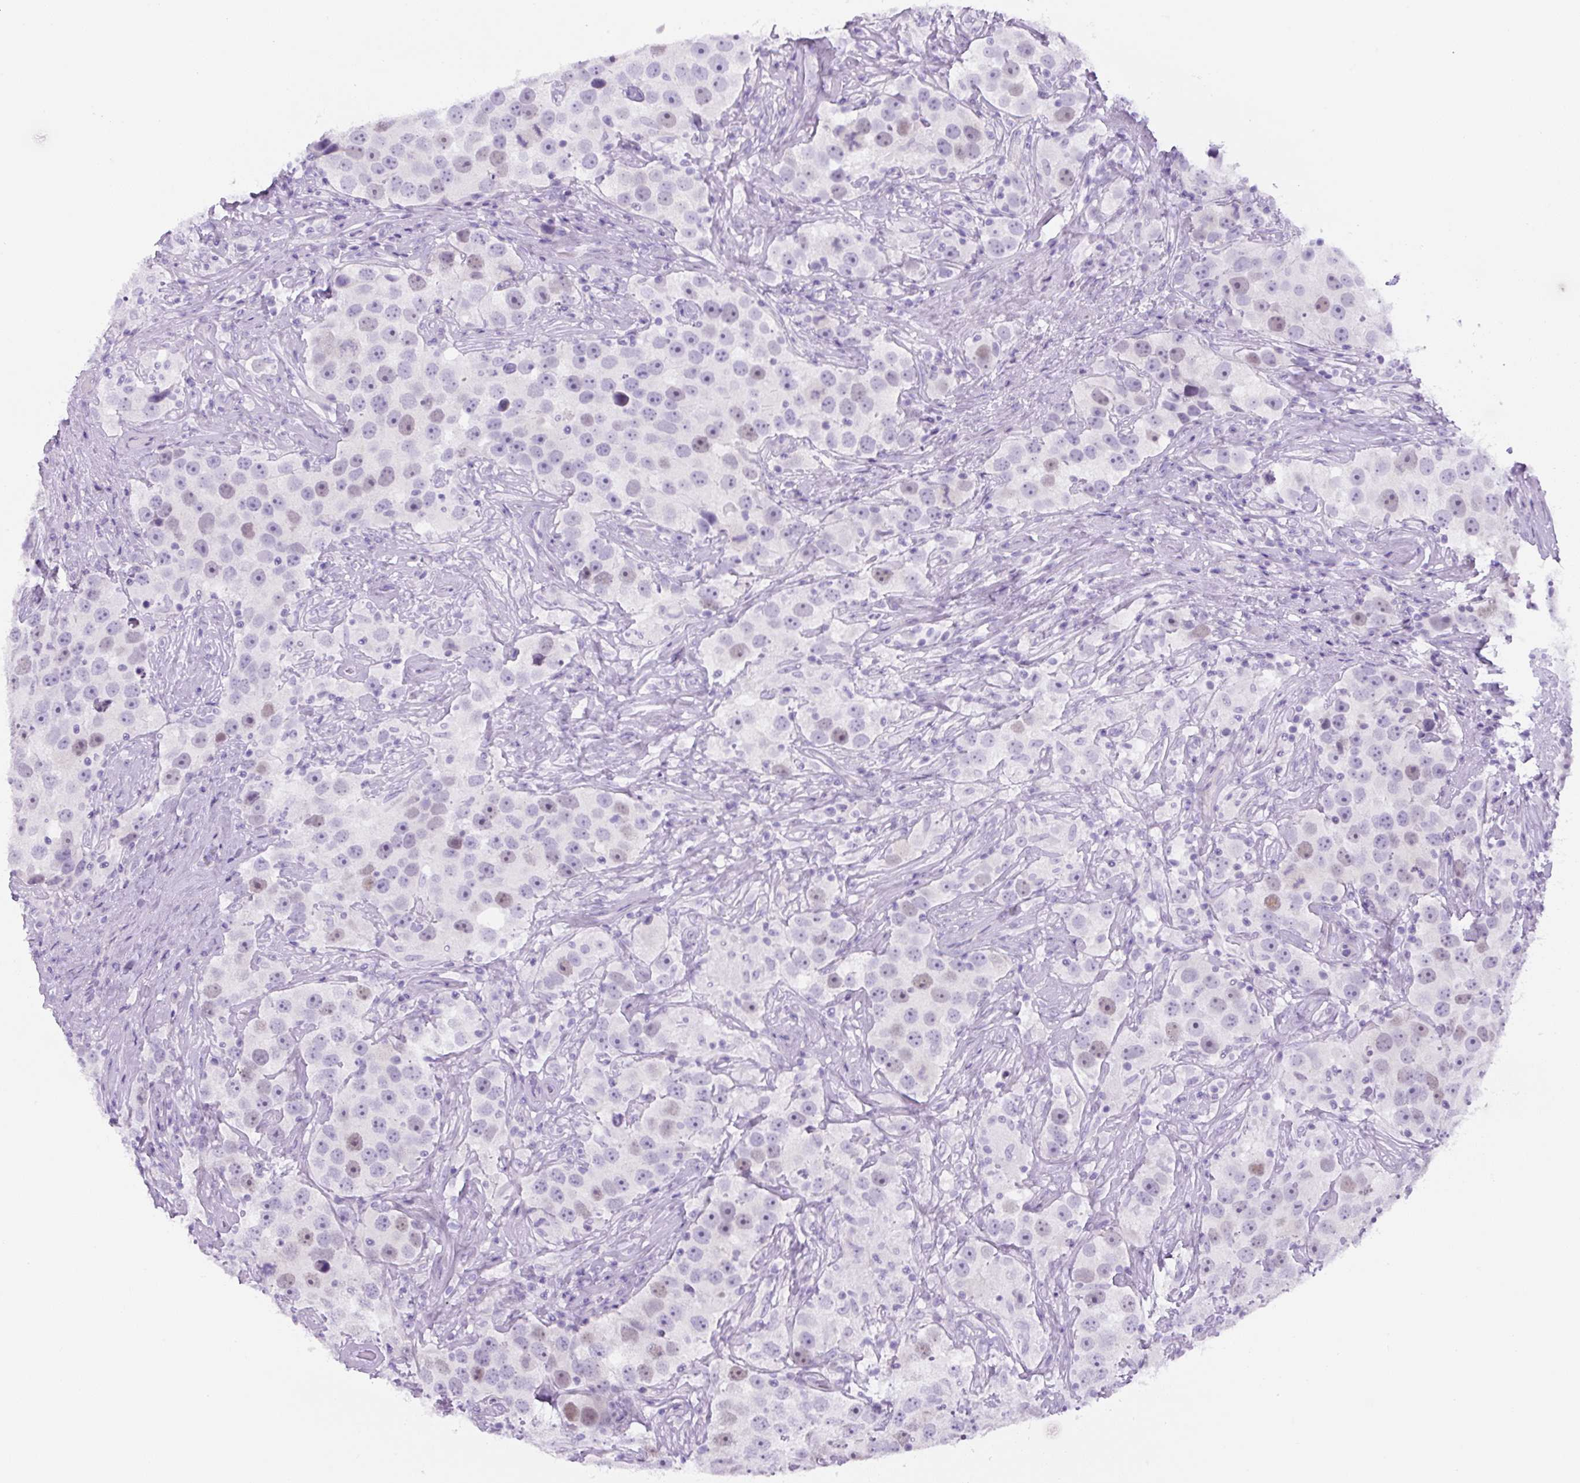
{"staining": {"intensity": "weak", "quantity": "25%-75%", "location": "nuclear"}, "tissue": "testis cancer", "cell_type": "Tumor cells", "image_type": "cancer", "snomed": [{"axis": "morphology", "description": "Seminoma, NOS"}, {"axis": "topography", "description": "Testis"}], "caption": "IHC histopathology image of neoplastic tissue: testis cancer stained using immunohistochemistry reveals low levels of weak protein expression localized specifically in the nuclear of tumor cells, appearing as a nuclear brown color.", "gene": "ADAMTS19", "patient": {"sex": "male", "age": 49}}